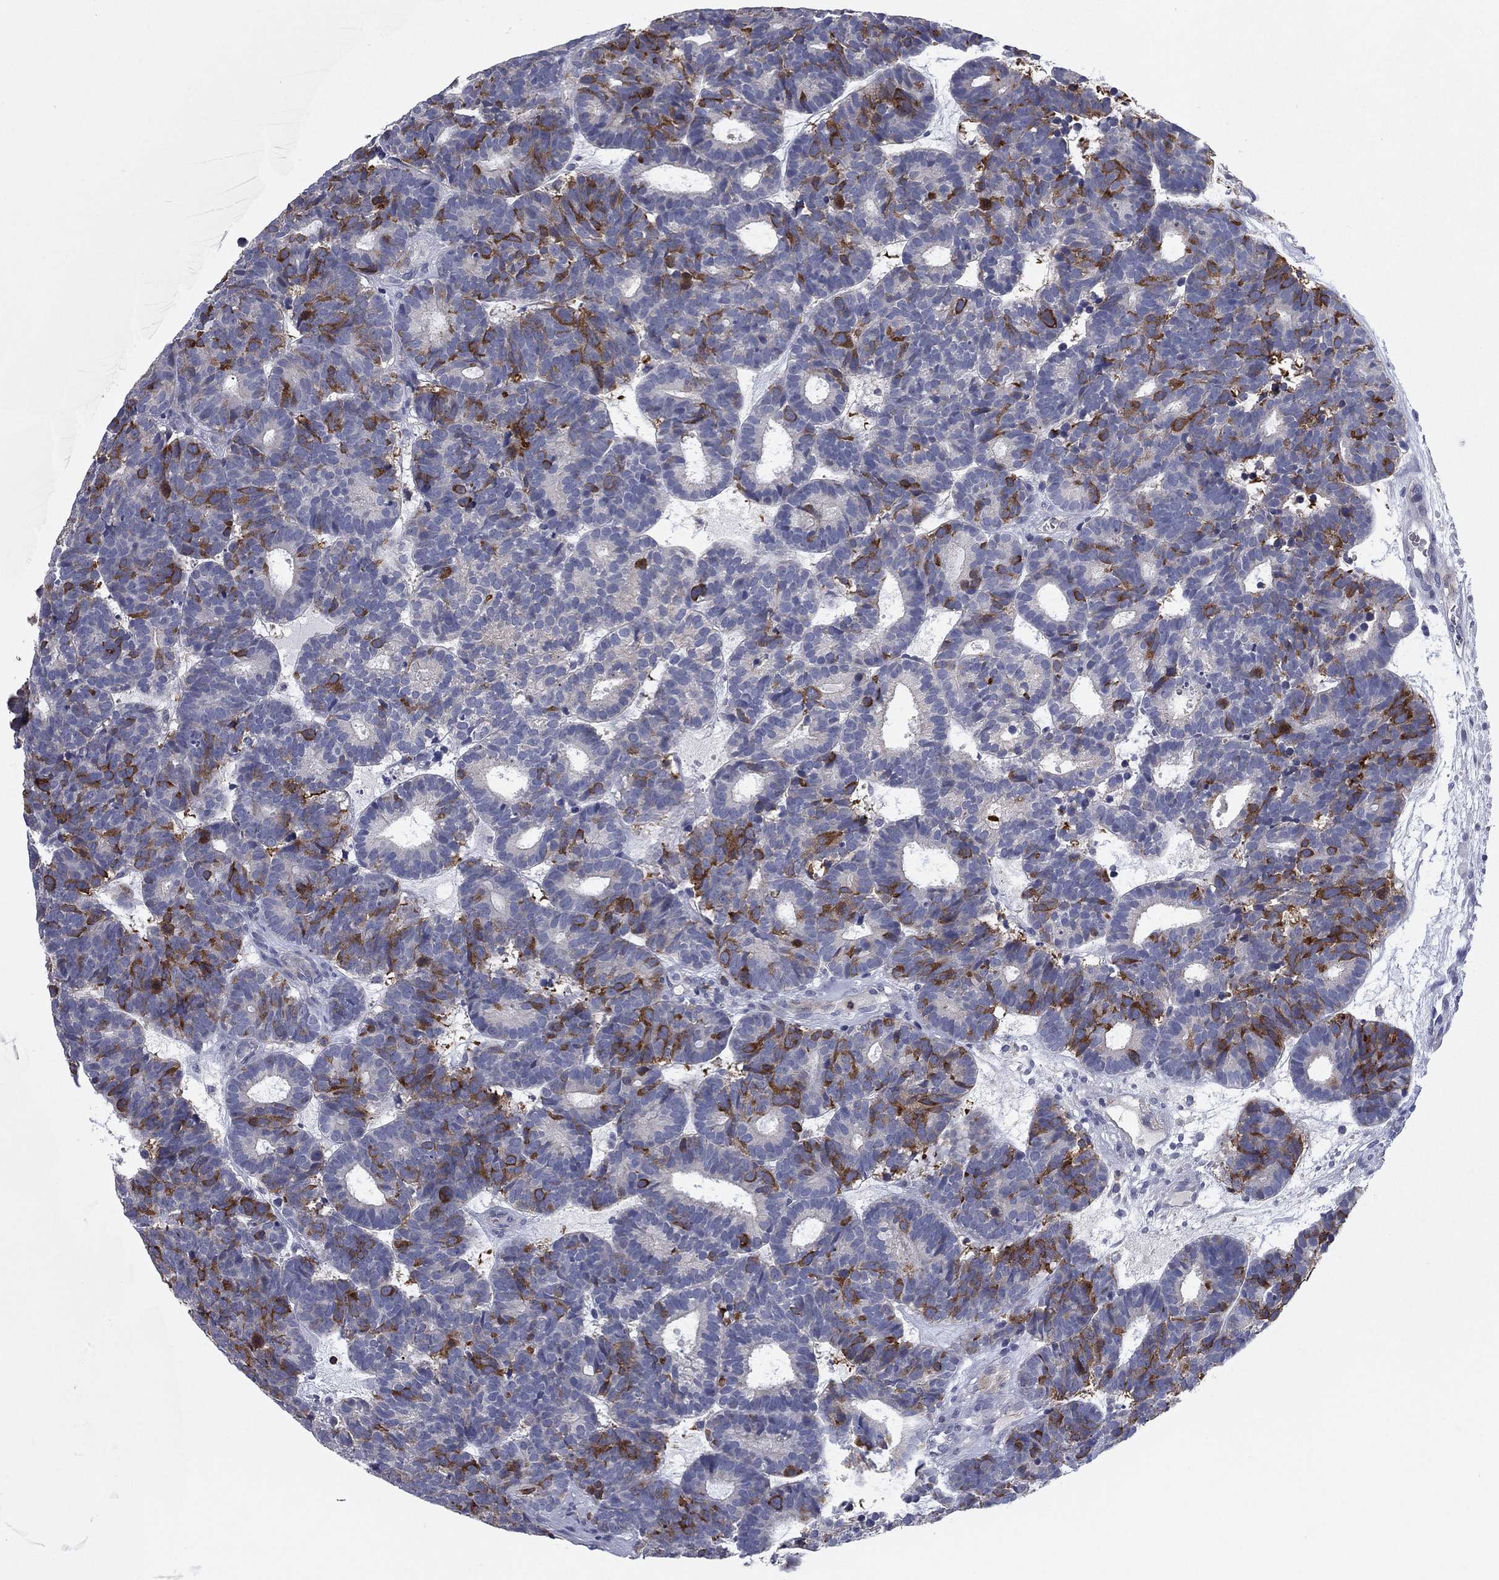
{"staining": {"intensity": "strong", "quantity": "<25%", "location": "cytoplasmic/membranous"}, "tissue": "head and neck cancer", "cell_type": "Tumor cells", "image_type": "cancer", "snomed": [{"axis": "morphology", "description": "Adenocarcinoma, NOS"}, {"axis": "topography", "description": "Head-Neck"}], "caption": "Tumor cells display medium levels of strong cytoplasmic/membranous staining in approximately <25% of cells in human head and neck cancer (adenocarcinoma).", "gene": "KIF15", "patient": {"sex": "female", "age": 81}}